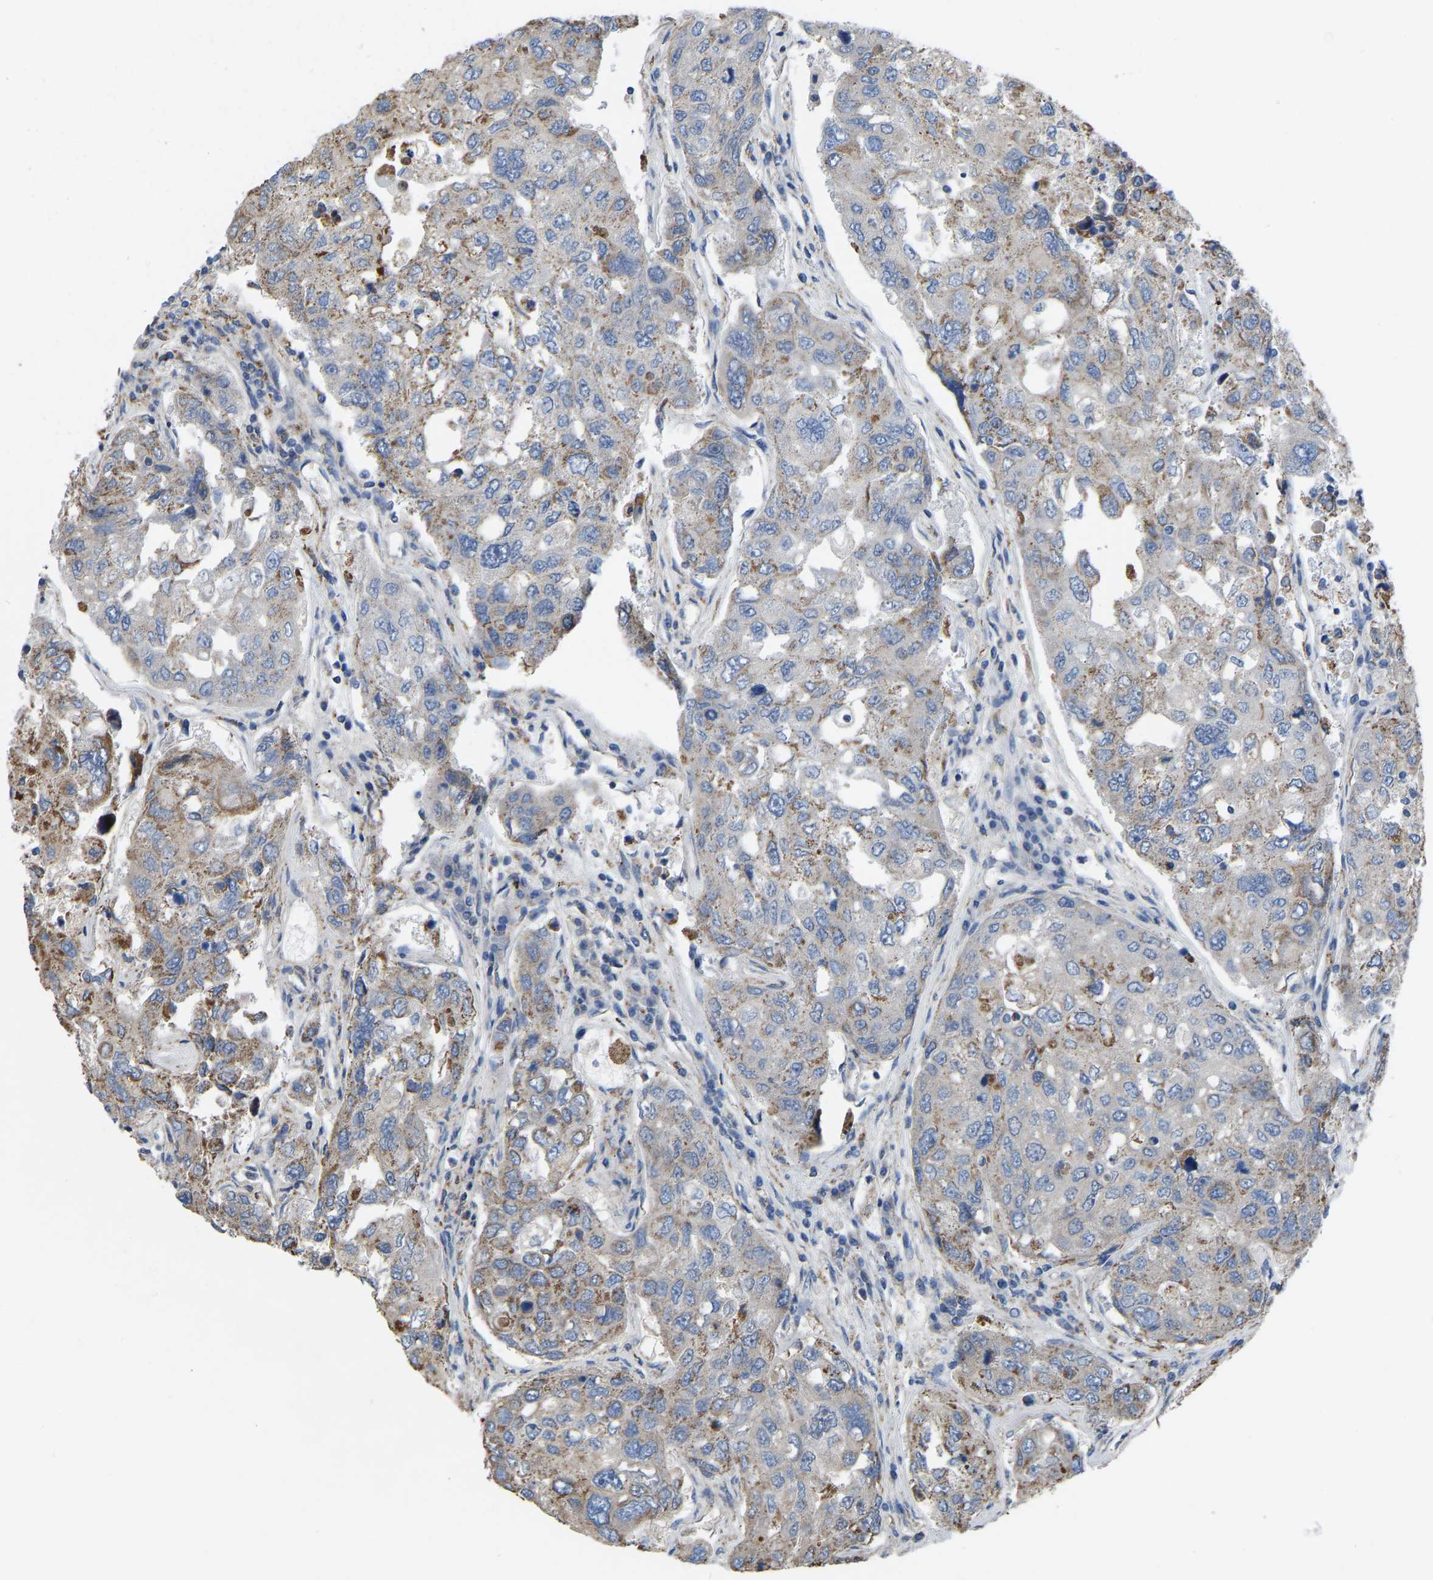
{"staining": {"intensity": "moderate", "quantity": "25%-75%", "location": "cytoplasmic/membranous"}, "tissue": "urothelial cancer", "cell_type": "Tumor cells", "image_type": "cancer", "snomed": [{"axis": "morphology", "description": "Urothelial carcinoma, High grade"}, {"axis": "topography", "description": "Lymph node"}, {"axis": "topography", "description": "Urinary bladder"}], "caption": "Protein expression analysis of human urothelial cancer reveals moderate cytoplasmic/membranous positivity in approximately 25%-75% of tumor cells.", "gene": "BCL10", "patient": {"sex": "male", "age": 51}}